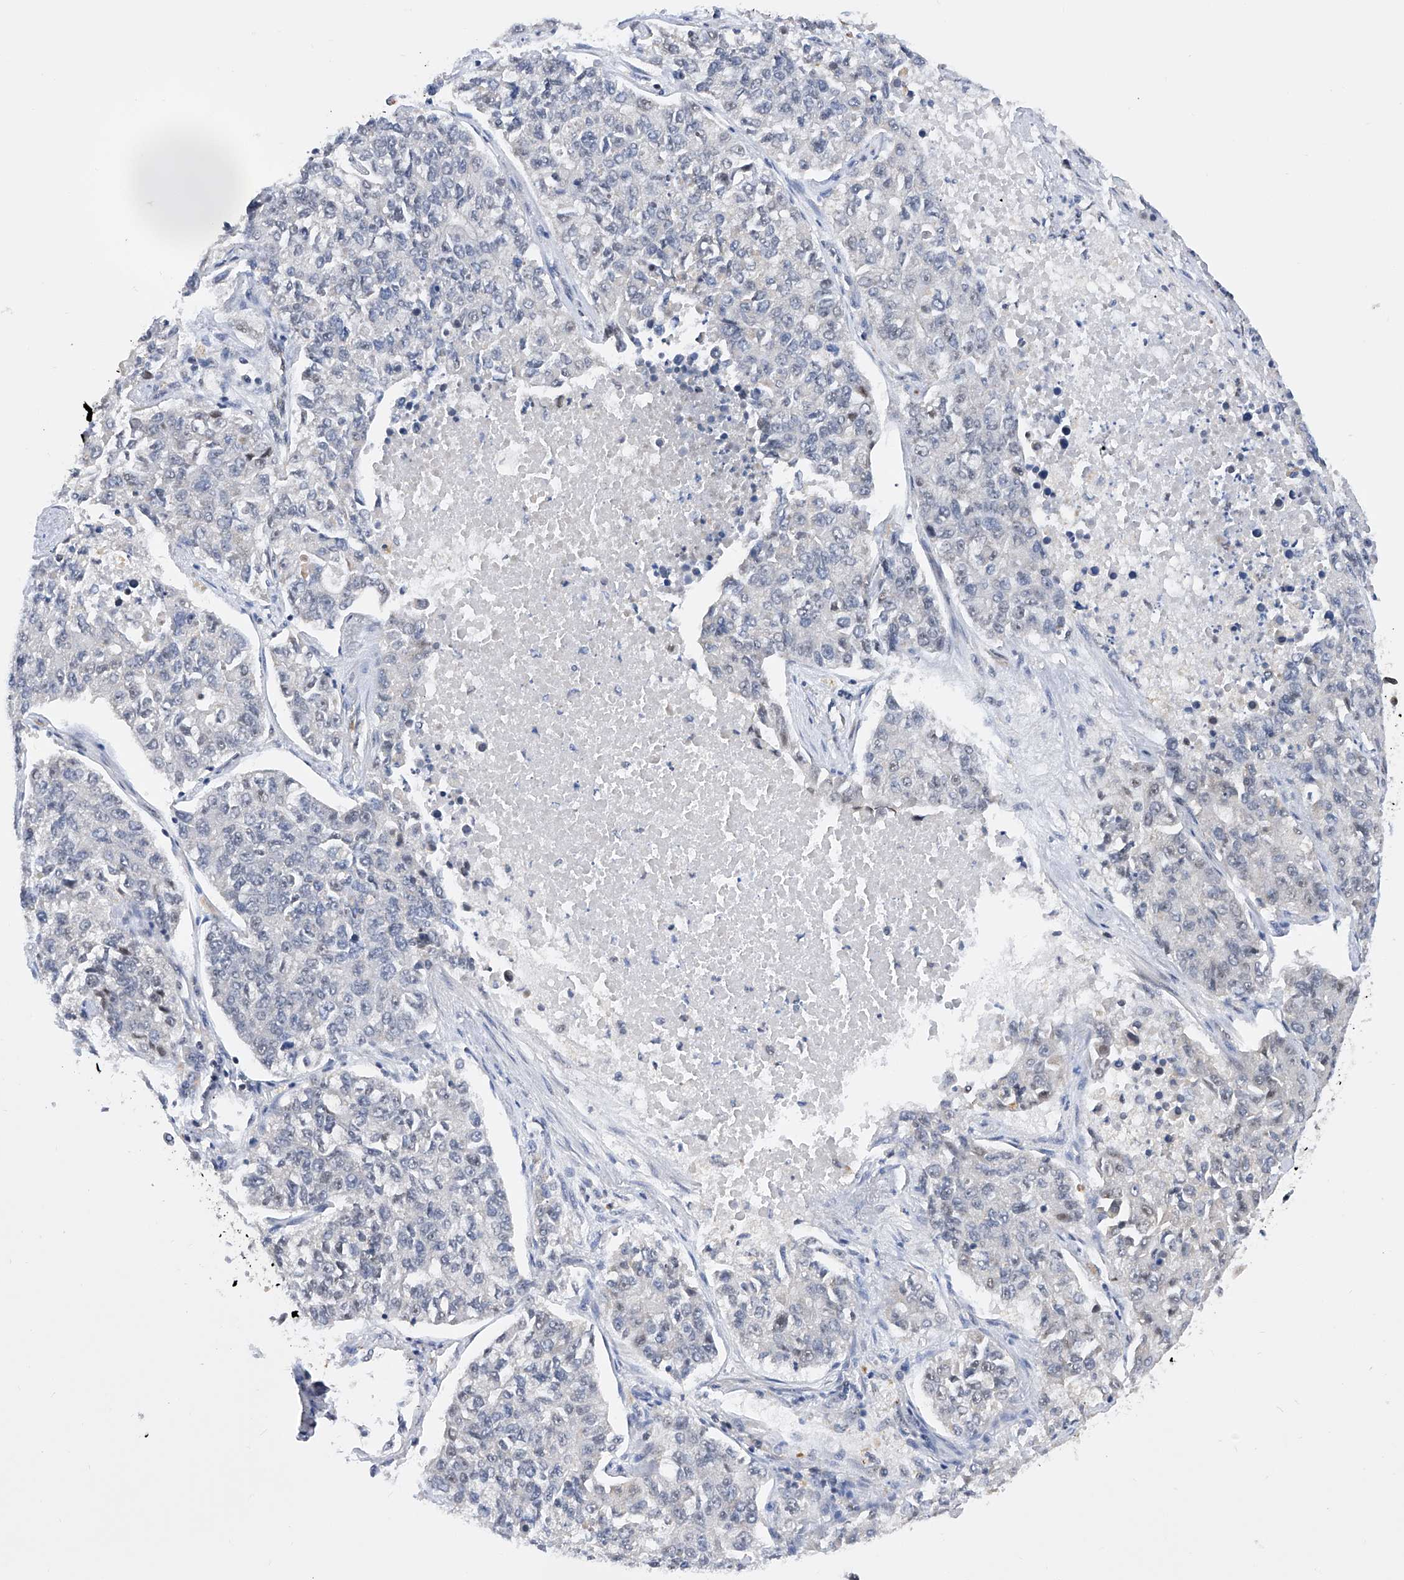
{"staining": {"intensity": "negative", "quantity": "none", "location": "none"}, "tissue": "lung cancer", "cell_type": "Tumor cells", "image_type": "cancer", "snomed": [{"axis": "morphology", "description": "Adenocarcinoma, NOS"}, {"axis": "topography", "description": "Lung"}], "caption": "The micrograph exhibits no significant positivity in tumor cells of lung cancer.", "gene": "RAD54L", "patient": {"sex": "male", "age": 49}}